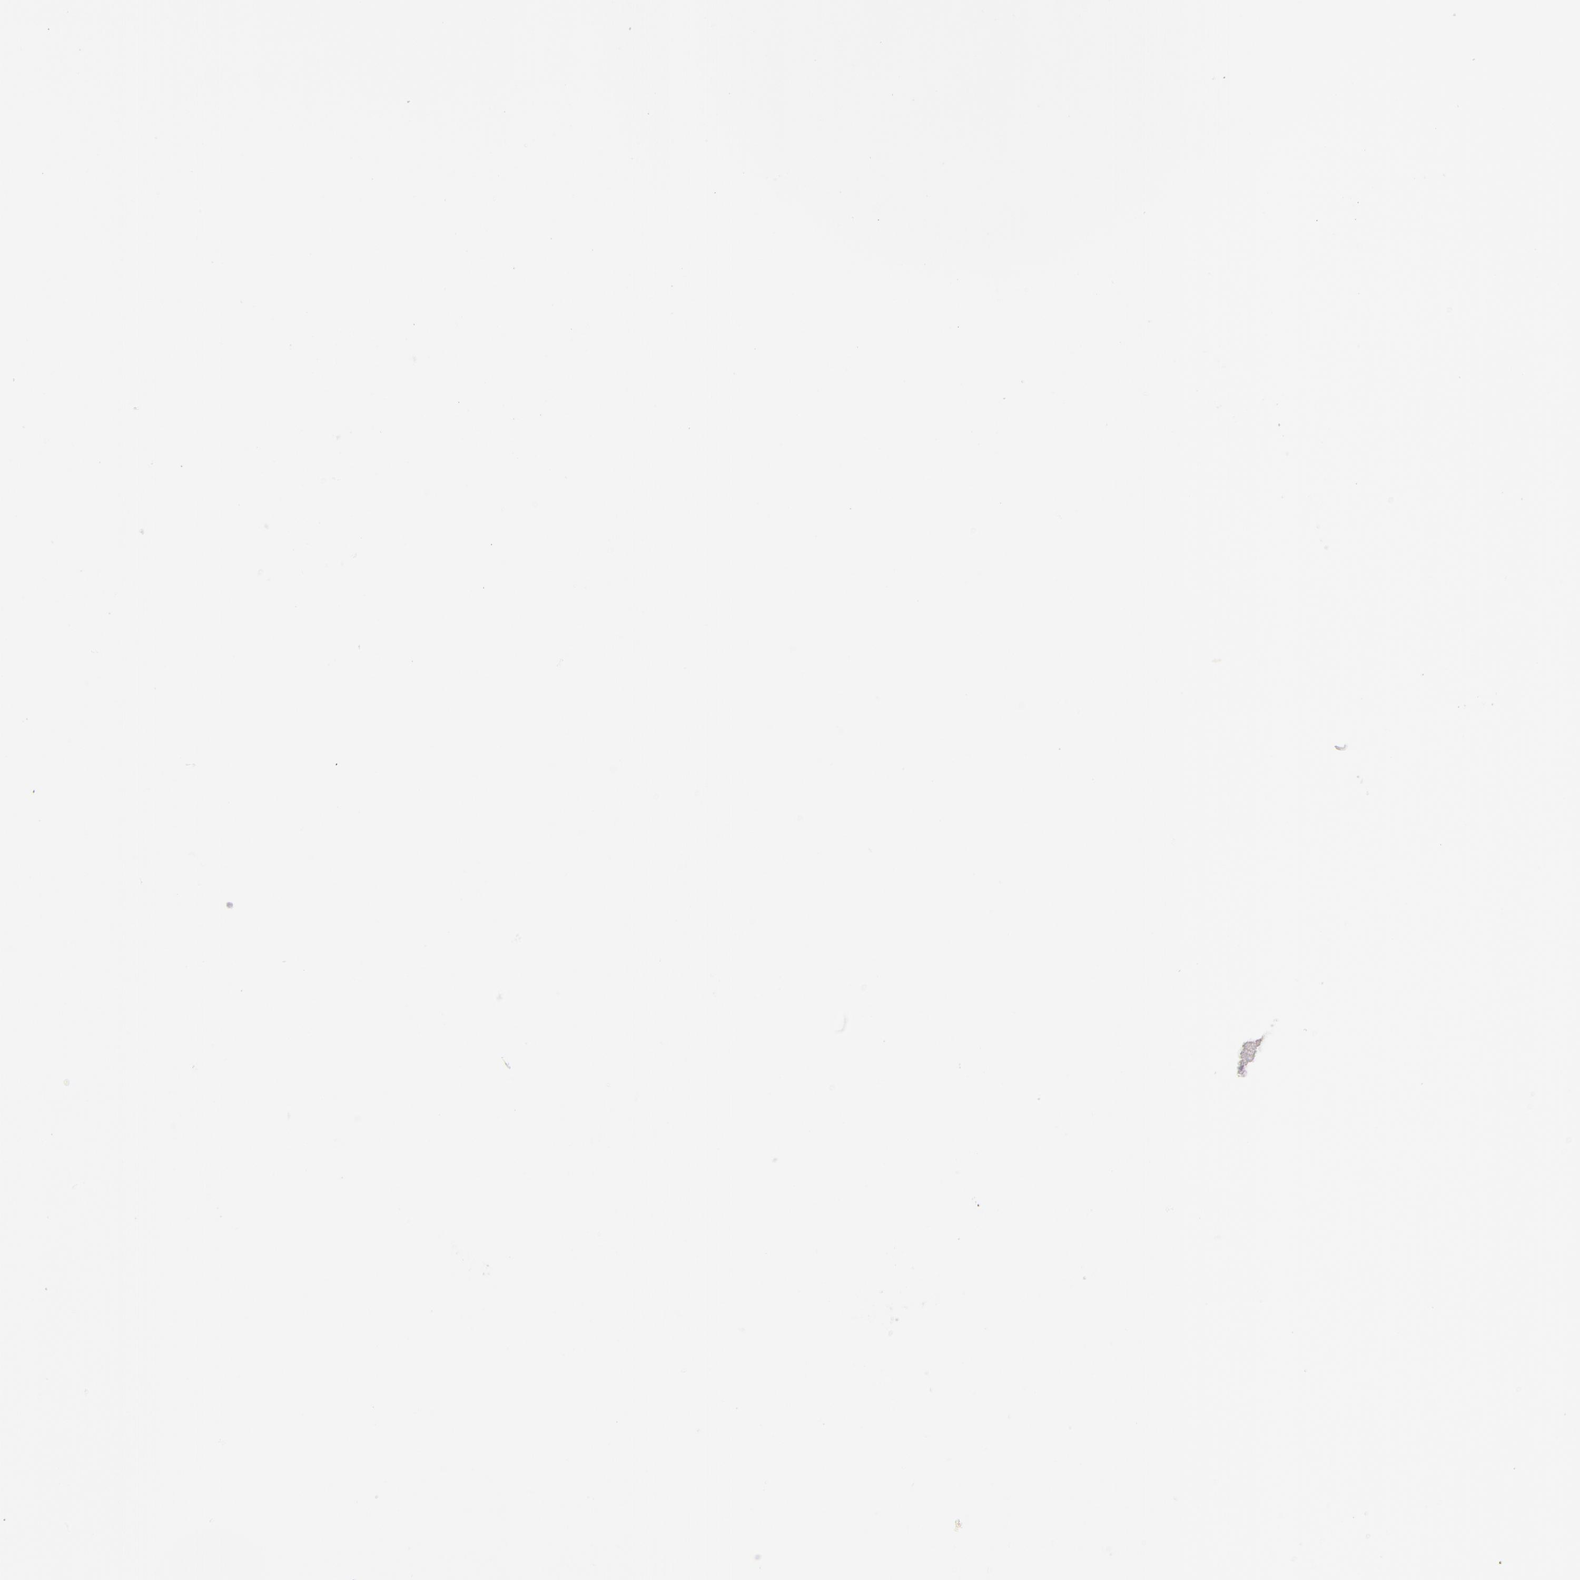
{"staining": {"intensity": "moderate", "quantity": "<25%", "location": "nuclear"}, "tissue": "glioma", "cell_type": "Tumor cells", "image_type": "cancer", "snomed": [{"axis": "morphology", "description": "Glioma, malignant, Low grade"}, {"axis": "topography", "description": "Brain"}], "caption": "Tumor cells exhibit low levels of moderate nuclear positivity in about <25% of cells in human glioma.", "gene": "IRF8", "patient": {"sex": "female", "age": 32}}